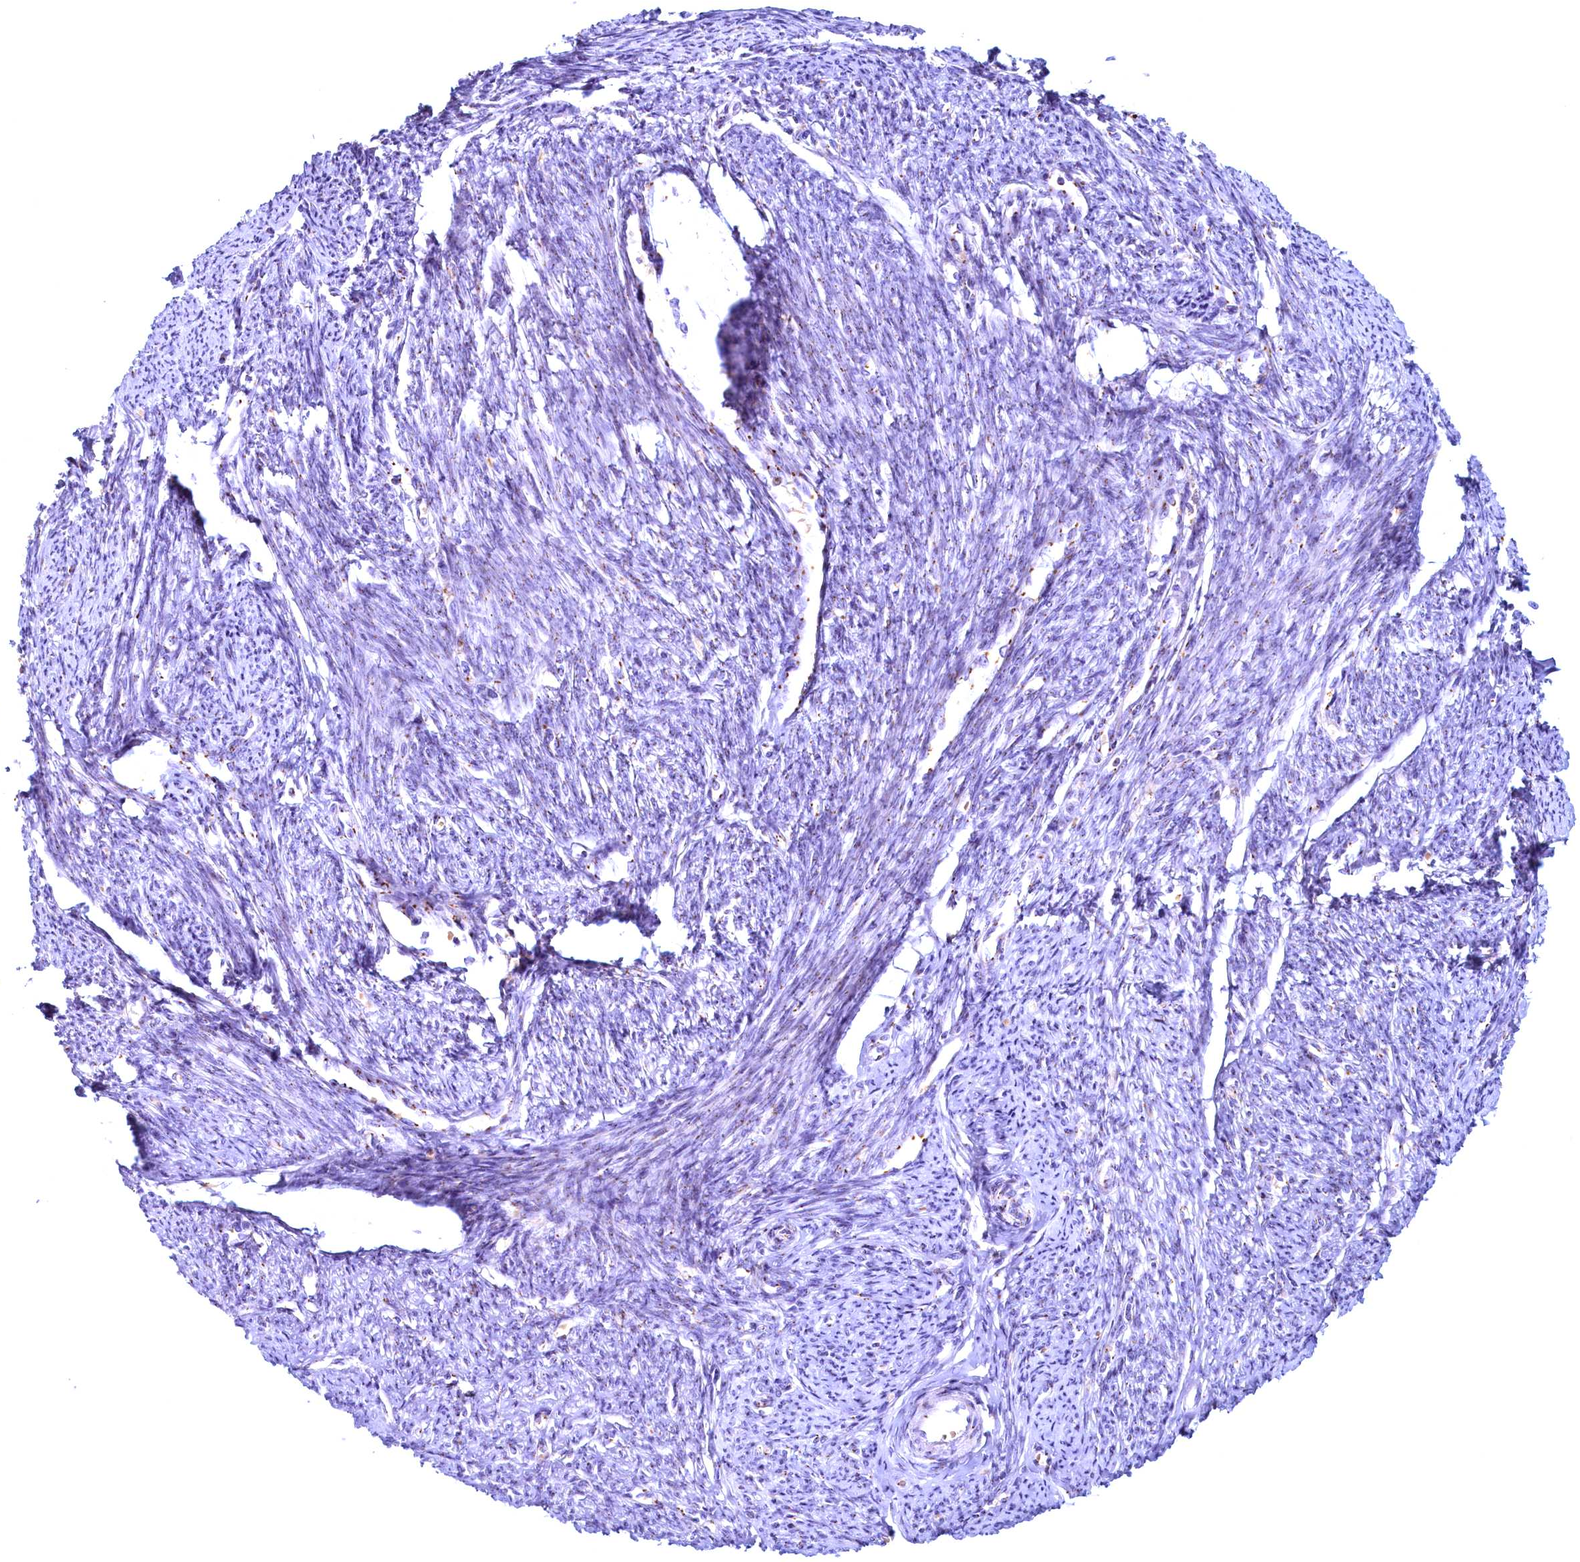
{"staining": {"intensity": "moderate", "quantity": "25%-75%", "location": "cytoplasmic/membranous"}, "tissue": "smooth muscle", "cell_type": "Smooth muscle cells", "image_type": "normal", "snomed": [{"axis": "morphology", "description": "Normal tissue, NOS"}, {"axis": "topography", "description": "Smooth muscle"}, {"axis": "topography", "description": "Uterus"}], "caption": "Protein staining of unremarkable smooth muscle reveals moderate cytoplasmic/membranous positivity in approximately 25%-75% of smooth muscle cells. The staining was performed using DAB, with brown indicating positive protein expression. Nuclei are stained blue with hematoxylin.", "gene": "BLVRB", "patient": {"sex": "female", "age": 59}}